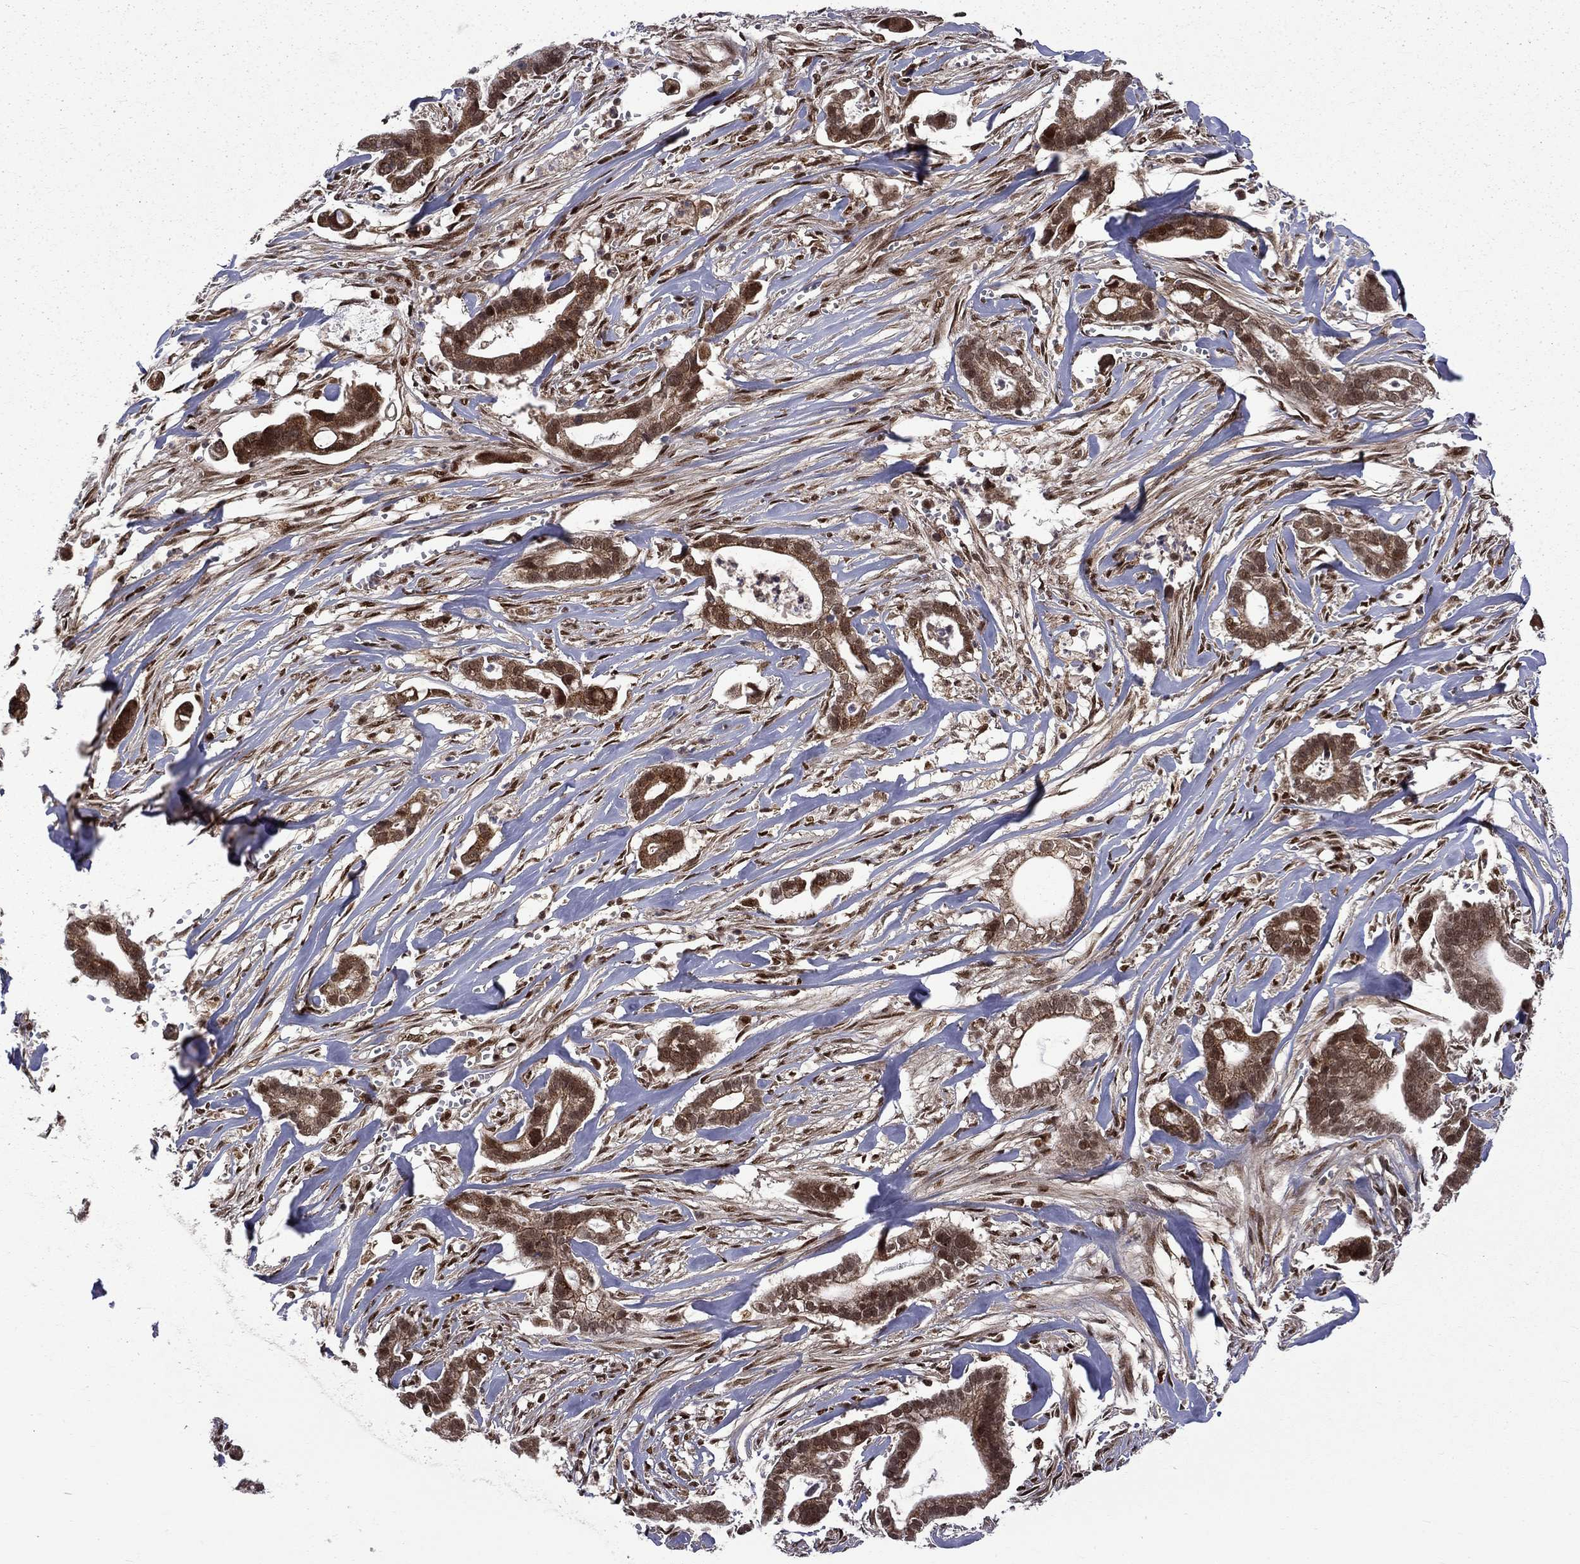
{"staining": {"intensity": "strong", "quantity": ">75%", "location": "cytoplasmic/membranous,nuclear"}, "tissue": "pancreatic cancer", "cell_type": "Tumor cells", "image_type": "cancer", "snomed": [{"axis": "morphology", "description": "Adenocarcinoma, NOS"}, {"axis": "topography", "description": "Pancreas"}], "caption": "Immunohistochemical staining of adenocarcinoma (pancreatic) reveals high levels of strong cytoplasmic/membranous and nuclear protein staining in about >75% of tumor cells. The staining was performed using DAB (3,3'-diaminobenzidine), with brown indicating positive protein expression. Nuclei are stained blue with hematoxylin.", "gene": "KPNA3", "patient": {"sex": "male", "age": 61}}